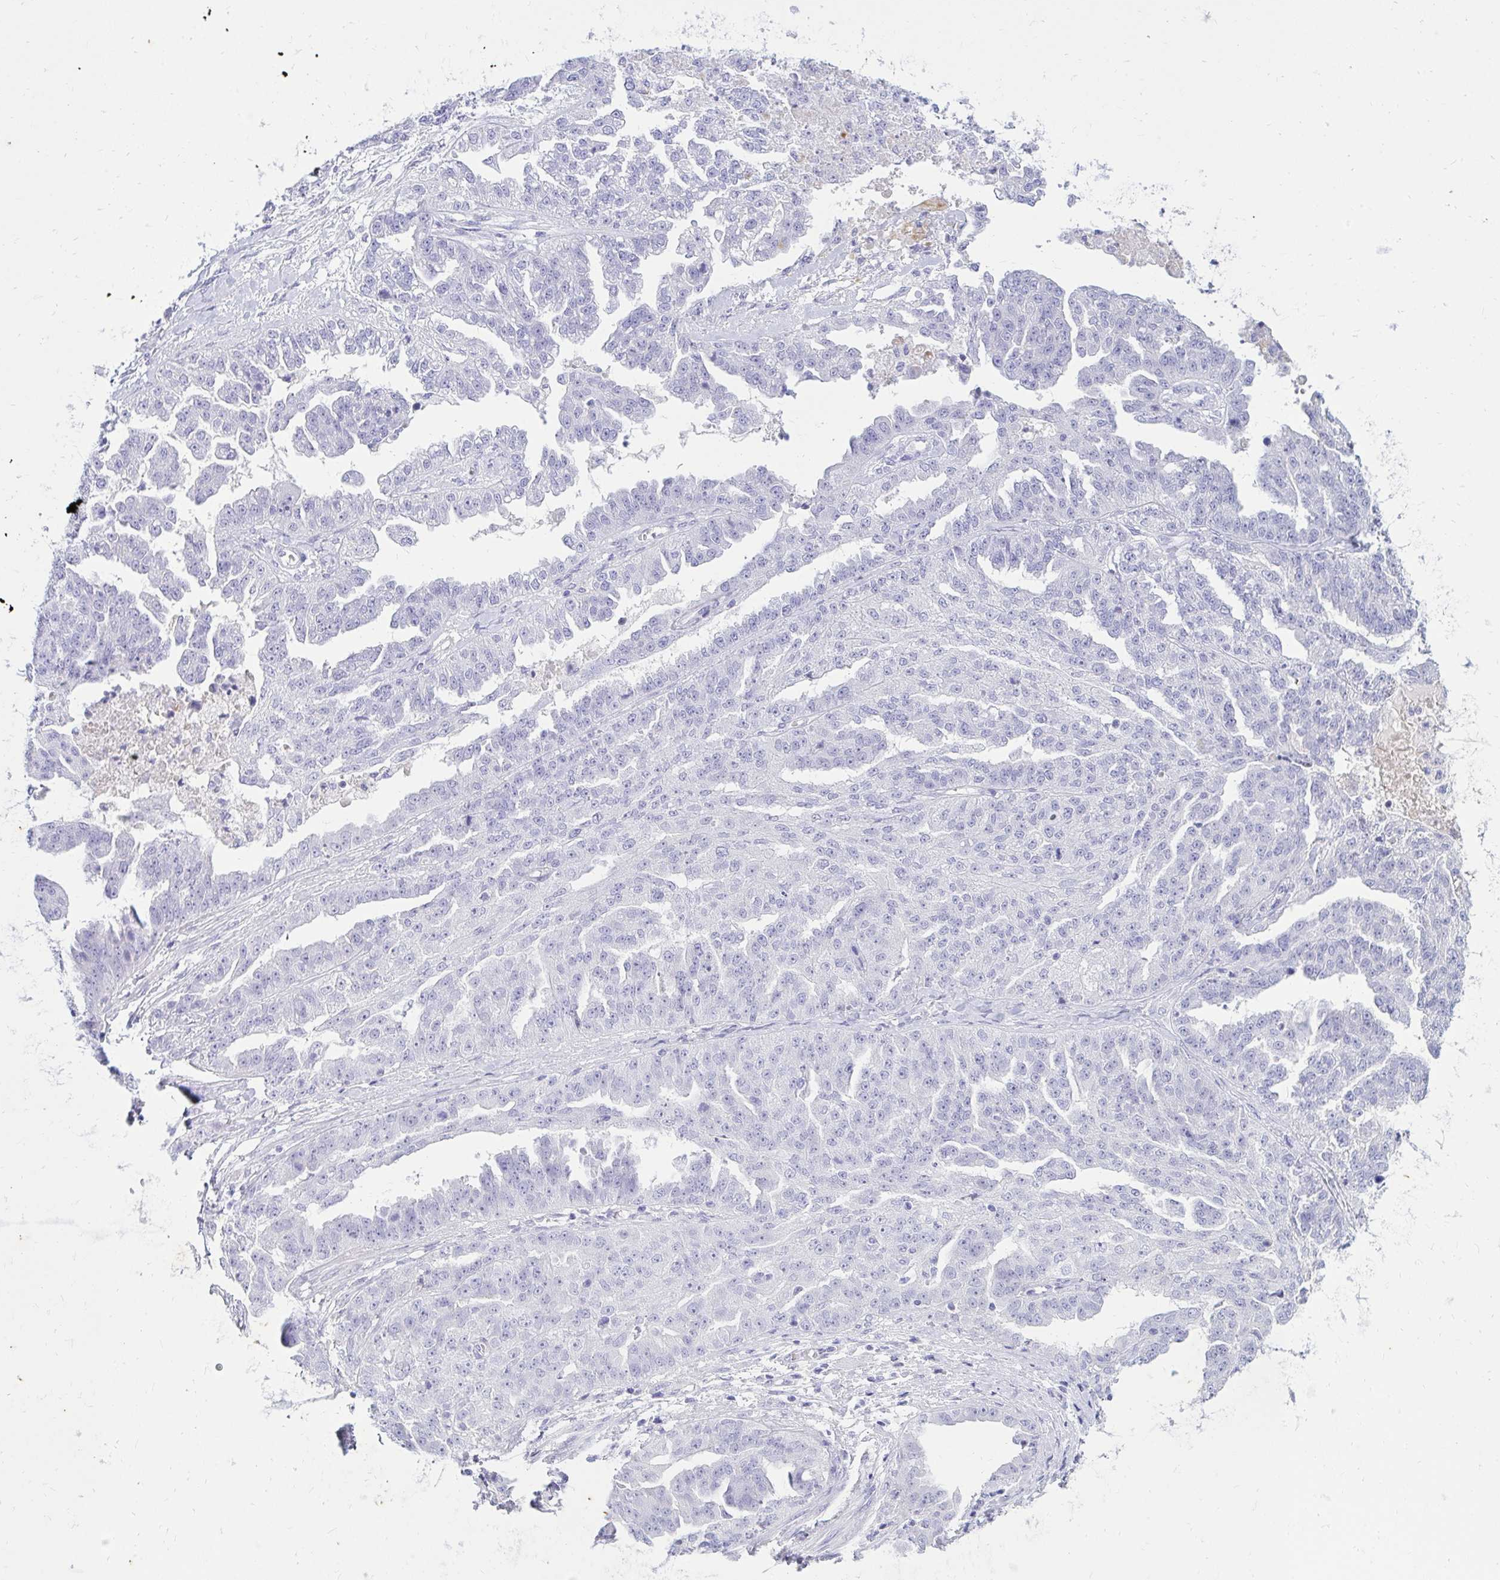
{"staining": {"intensity": "negative", "quantity": "none", "location": "none"}, "tissue": "ovarian cancer", "cell_type": "Tumor cells", "image_type": "cancer", "snomed": [{"axis": "morphology", "description": "Cystadenocarcinoma, serous, NOS"}, {"axis": "topography", "description": "Ovary"}], "caption": "DAB immunohistochemical staining of ovarian cancer shows no significant staining in tumor cells.", "gene": "NANOGNB", "patient": {"sex": "female", "age": 58}}